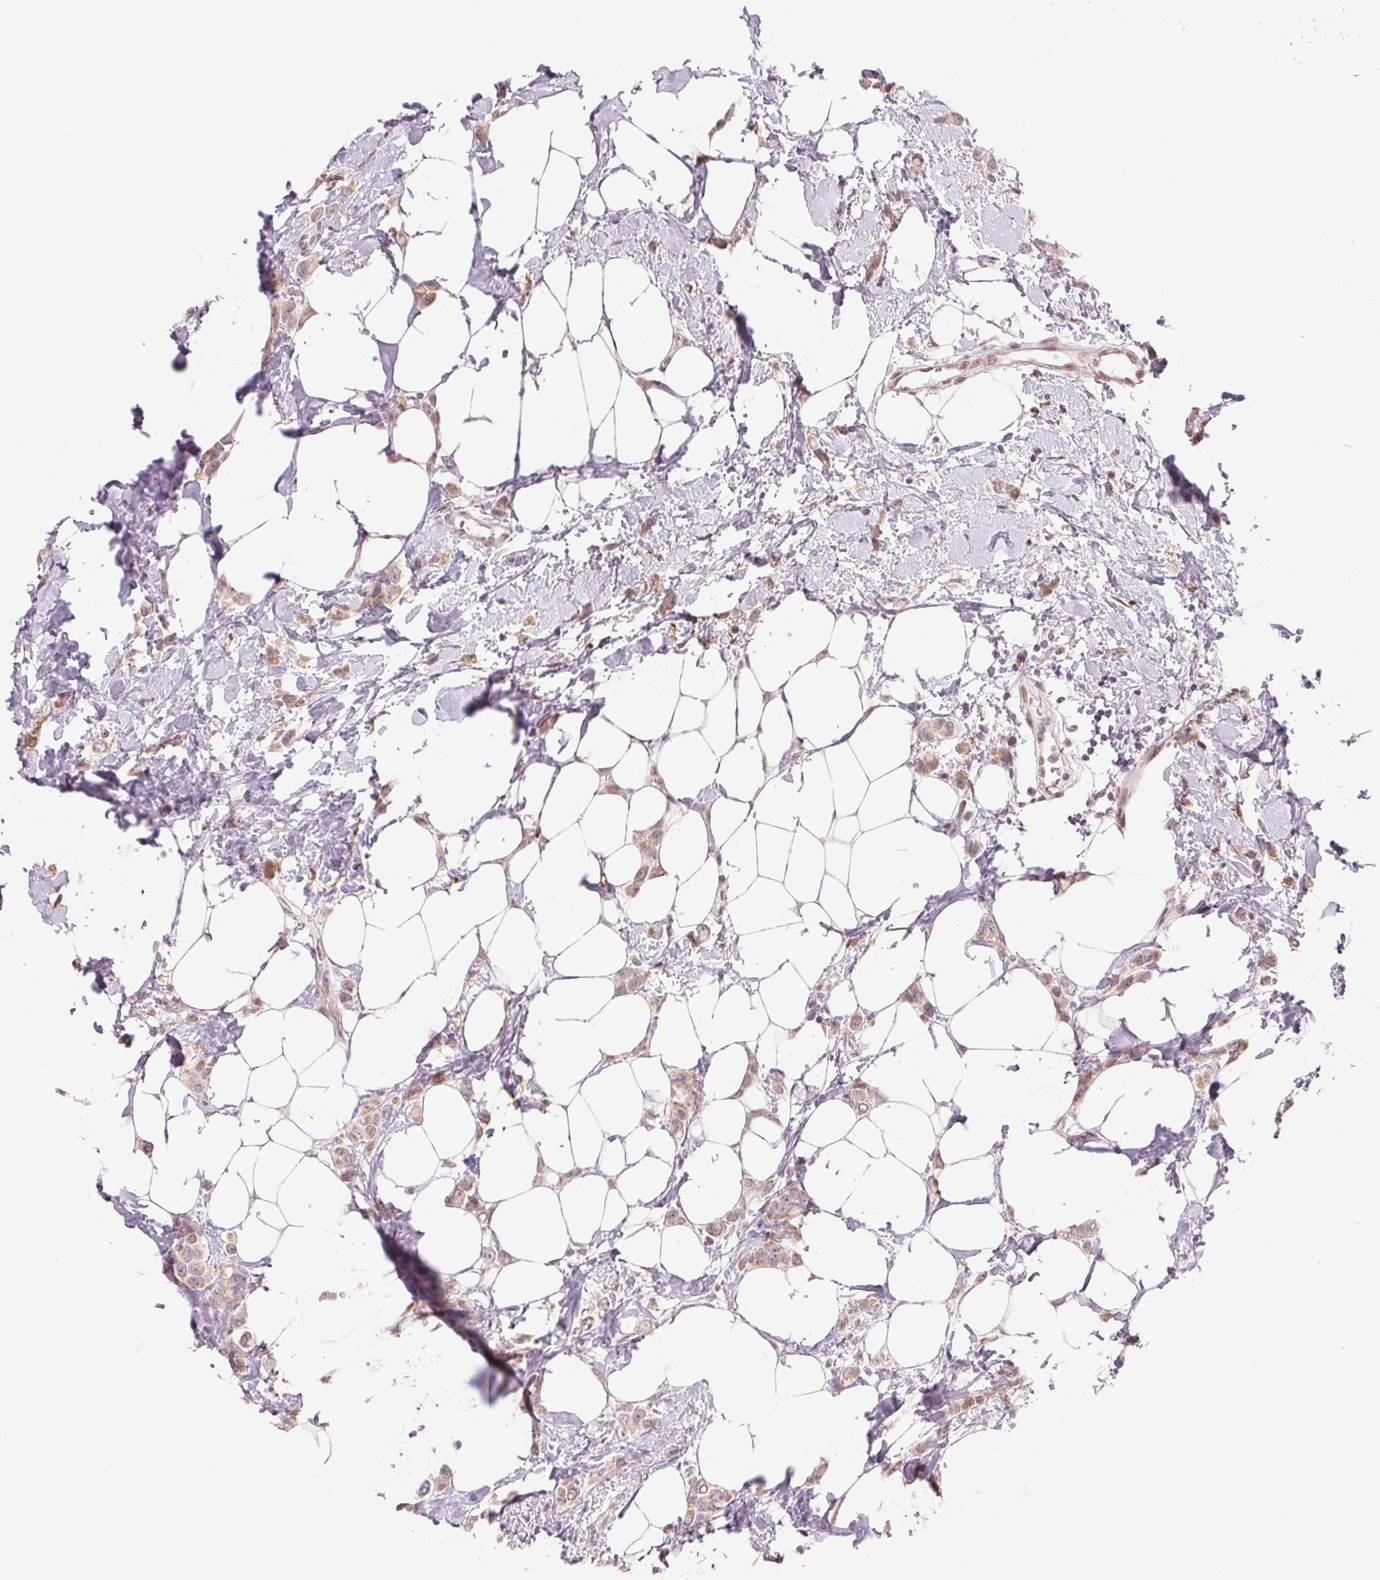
{"staining": {"intensity": "weak", "quantity": ">75%", "location": "cytoplasmic/membranous"}, "tissue": "breast cancer", "cell_type": "Tumor cells", "image_type": "cancer", "snomed": [{"axis": "morphology", "description": "Lobular carcinoma"}, {"axis": "topography", "description": "Breast"}], "caption": "This photomicrograph displays immunohistochemistry staining of human lobular carcinoma (breast), with low weak cytoplasmic/membranous expression in approximately >75% of tumor cells.", "gene": "ARHGAP32", "patient": {"sex": "female", "age": 66}}